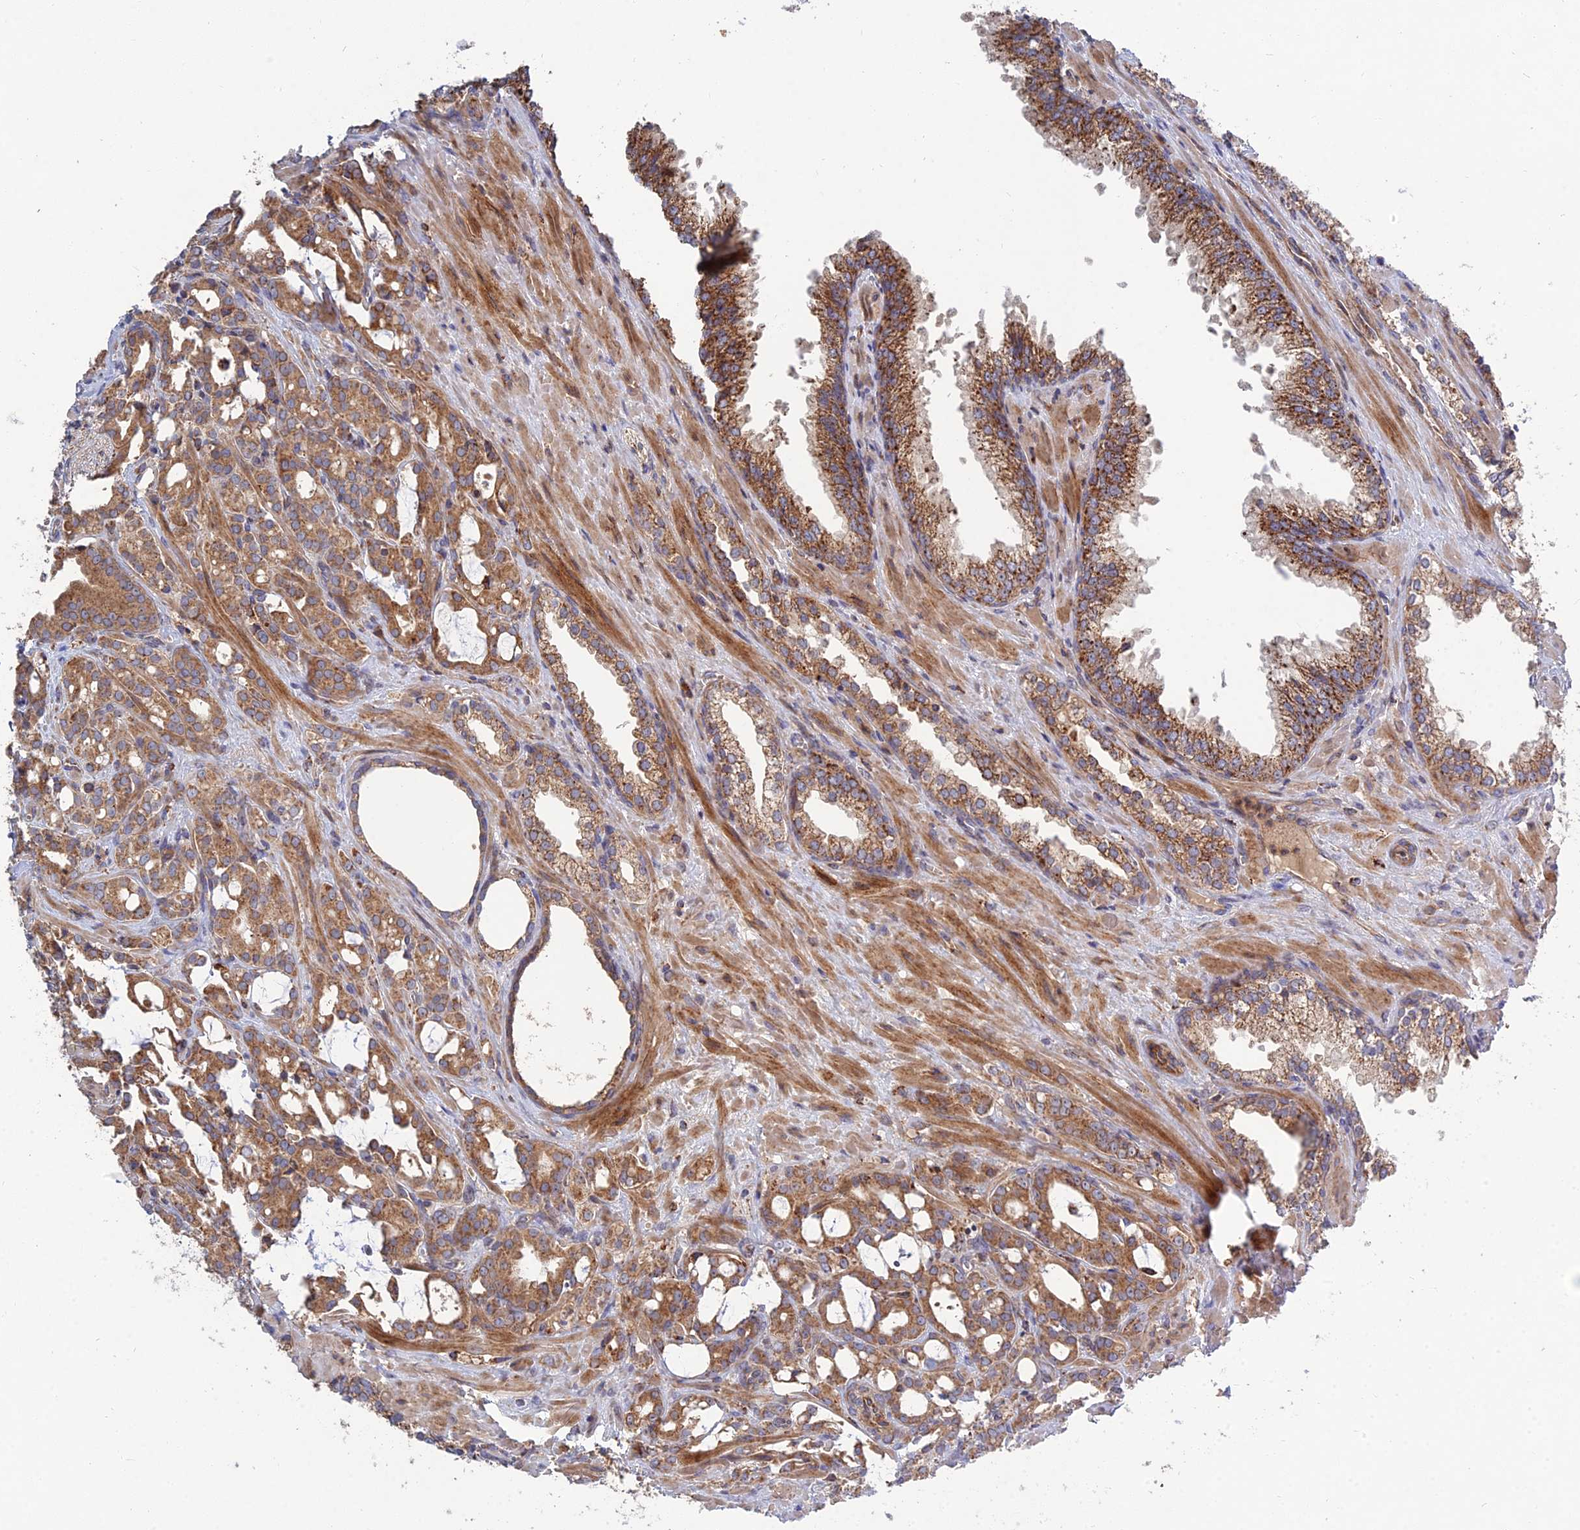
{"staining": {"intensity": "moderate", "quantity": ">75%", "location": "cytoplasmic/membranous"}, "tissue": "prostate cancer", "cell_type": "Tumor cells", "image_type": "cancer", "snomed": [{"axis": "morphology", "description": "Adenocarcinoma, High grade"}, {"axis": "topography", "description": "Prostate"}], "caption": "Tumor cells exhibit moderate cytoplasmic/membranous positivity in about >75% of cells in prostate cancer.", "gene": "RIC8B", "patient": {"sex": "male", "age": 72}}